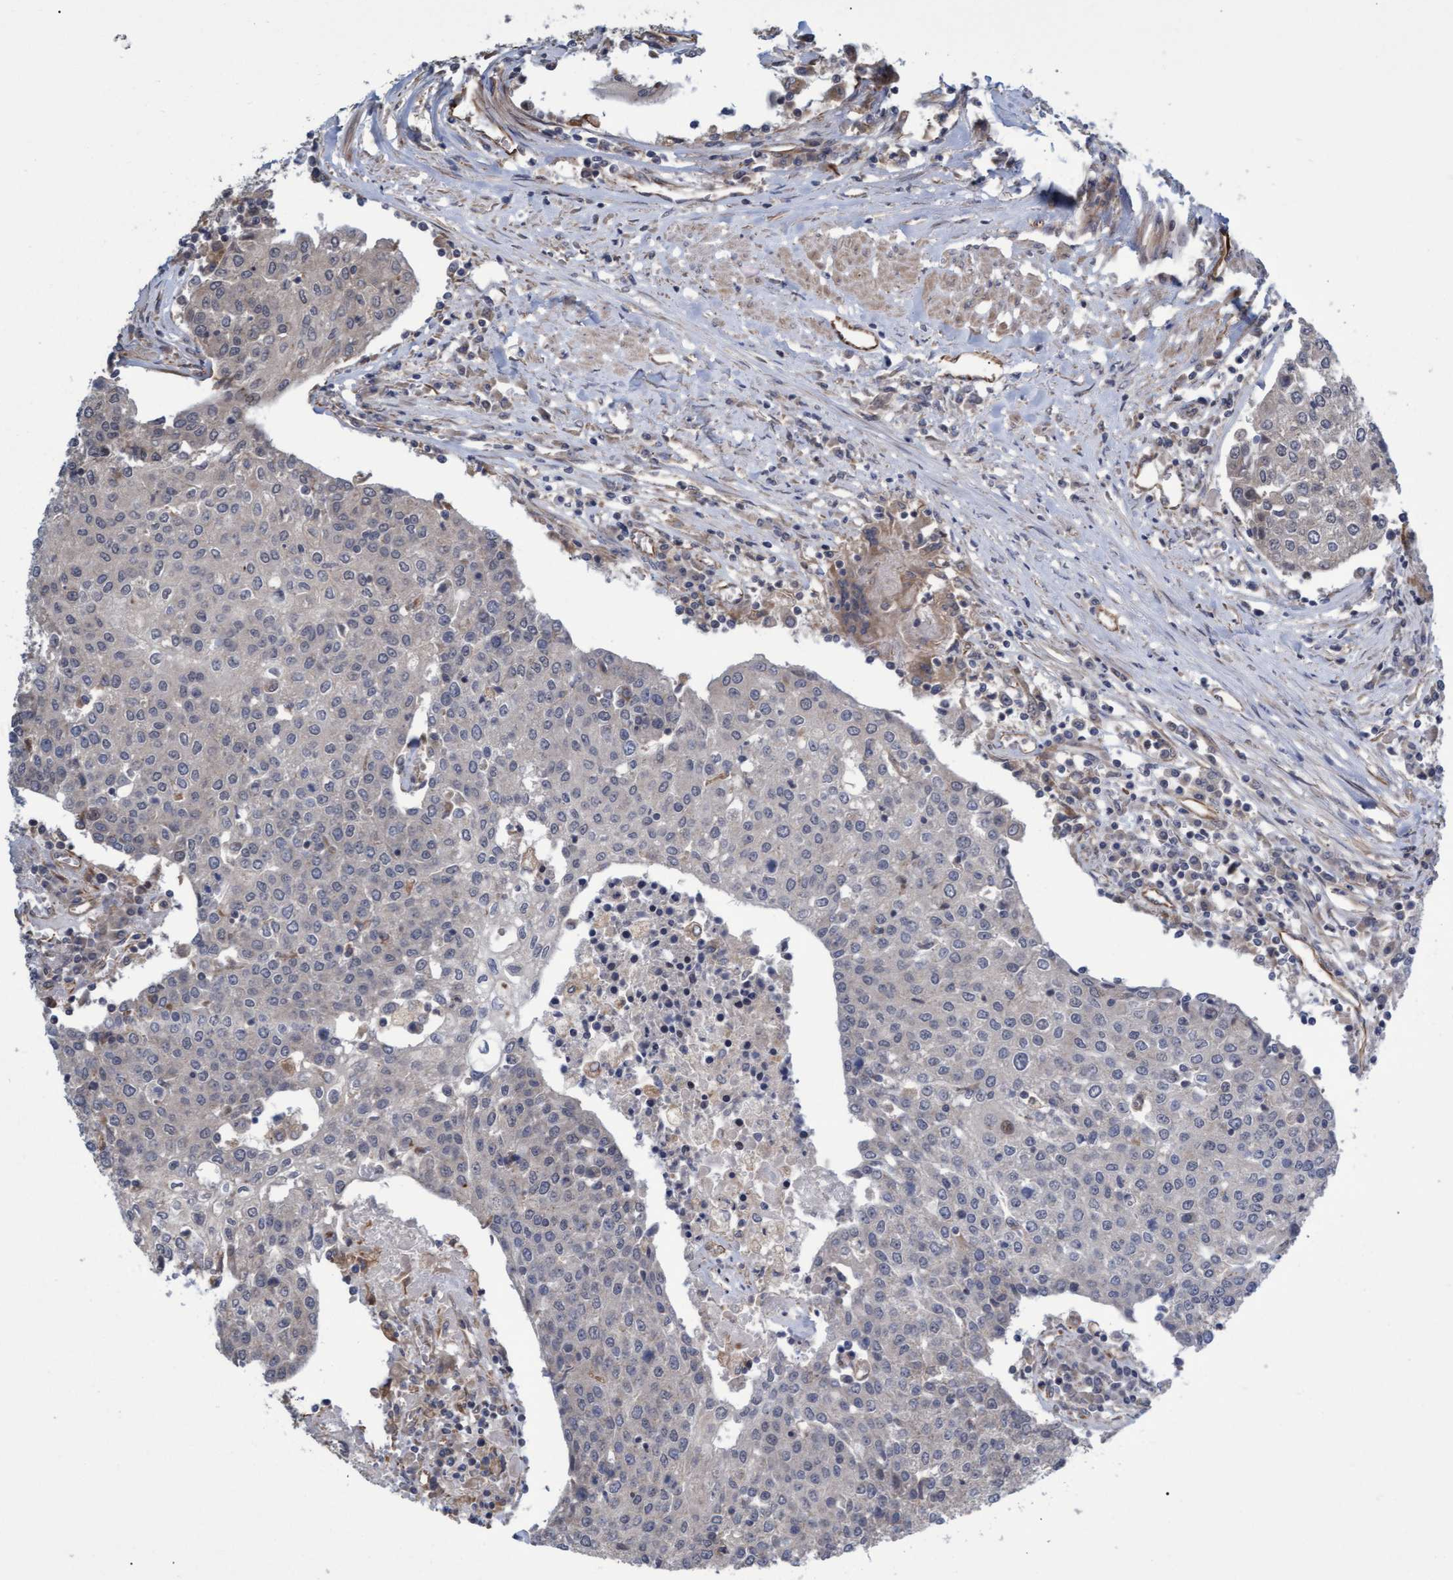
{"staining": {"intensity": "negative", "quantity": "none", "location": "none"}, "tissue": "urothelial cancer", "cell_type": "Tumor cells", "image_type": "cancer", "snomed": [{"axis": "morphology", "description": "Urothelial carcinoma, High grade"}, {"axis": "topography", "description": "Urinary bladder"}], "caption": "Histopathology image shows no significant protein expression in tumor cells of high-grade urothelial carcinoma.", "gene": "TNFRSF10B", "patient": {"sex": "female", "age": 85}}